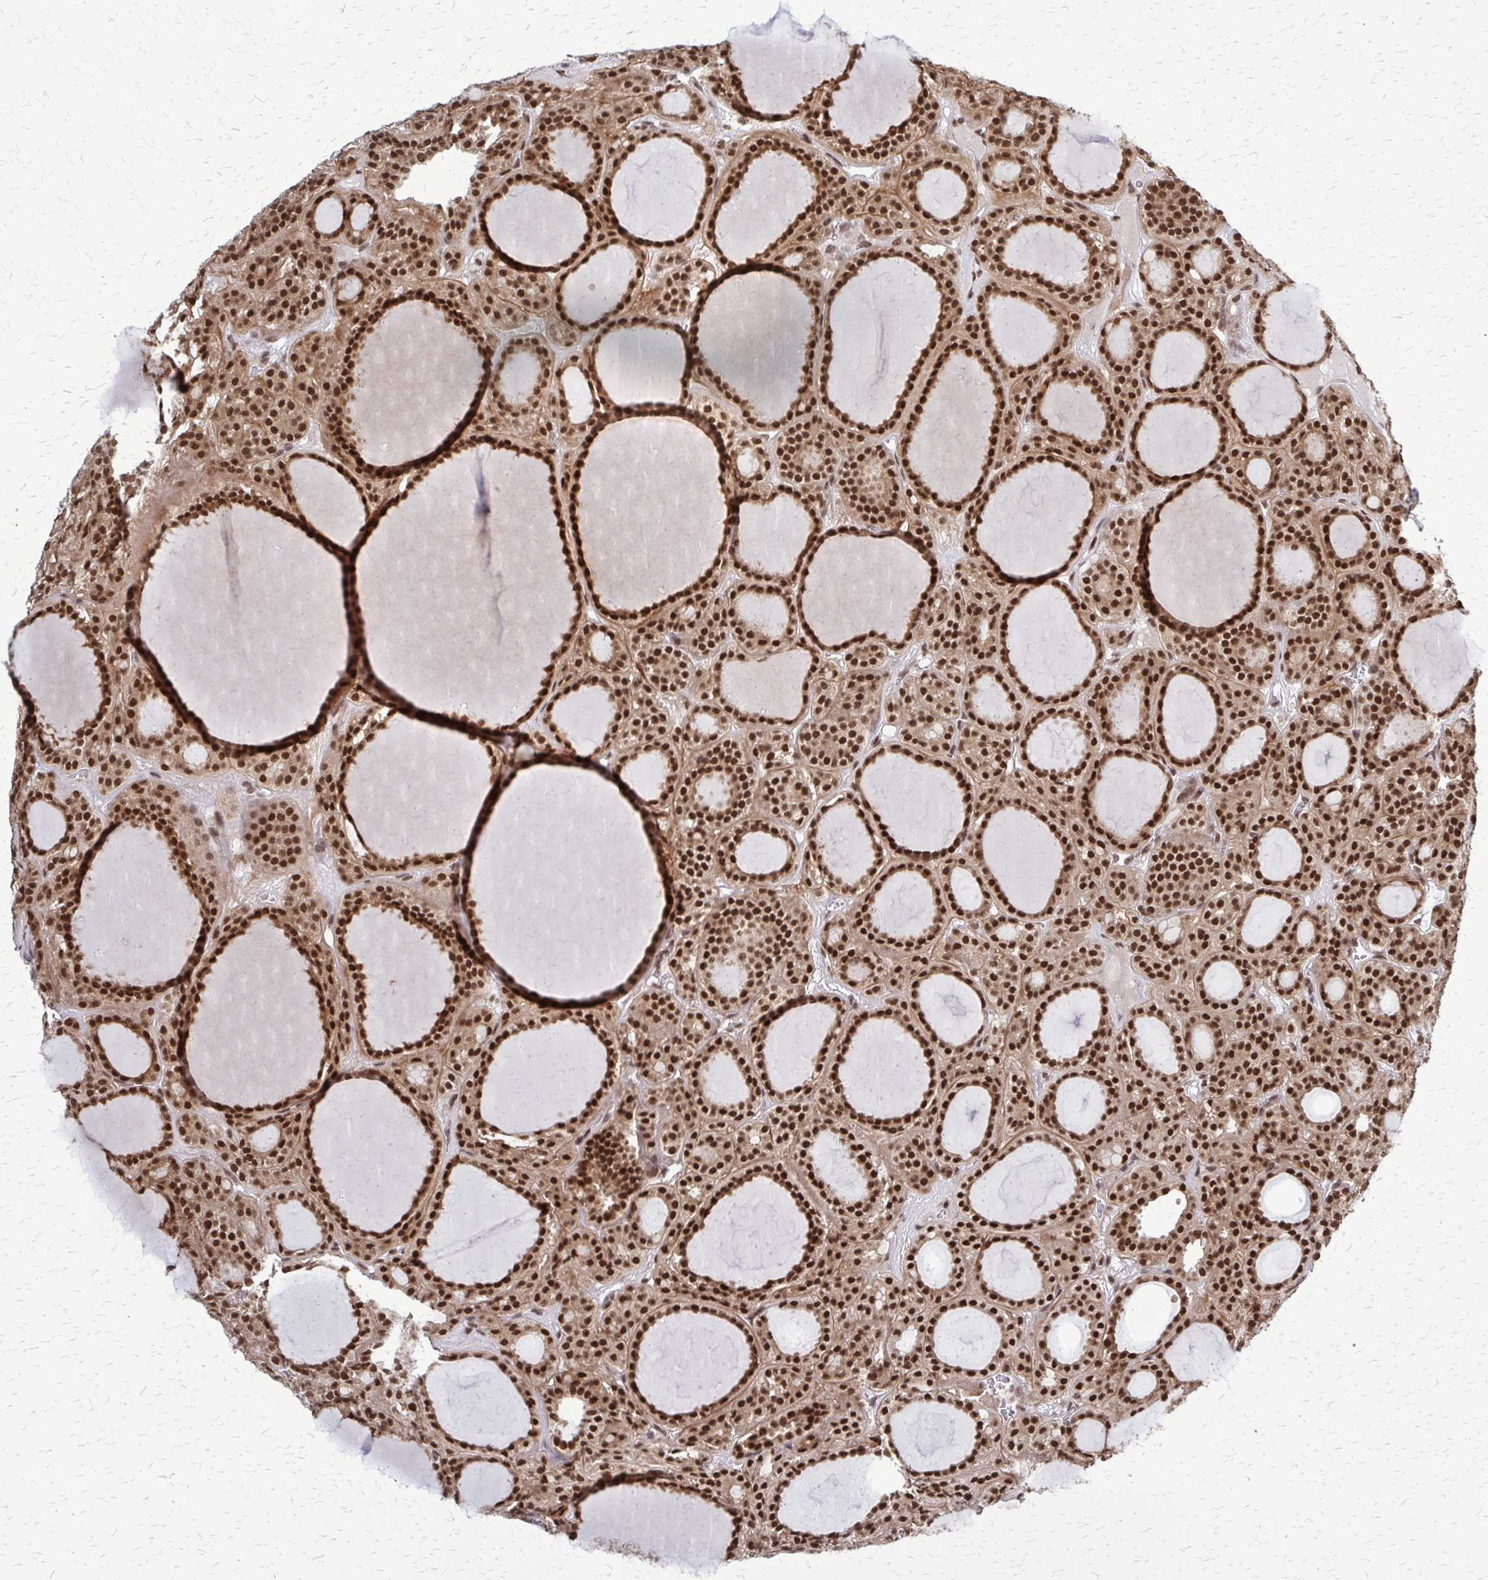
{"staining": {"intensity": "strong", "quantity": ">75%", "location": "nuclear"}, "tissue": "thyroid cancer", "cell_type": "Tumor cells", "image_type": "cancer", "snomed": [{"axis": "morphology", "description": "Follicular adenoma carcinoma, NOS"}, {"axis": "topography", "description": "Thyroid gland"}], "caption": "Protein expression analysis of human thyroid cancer reveals strong nuclear staining in about >75% of tumor cells.", "gene": "HDAC3", "patient": {"sex": "female", "age": 63}}